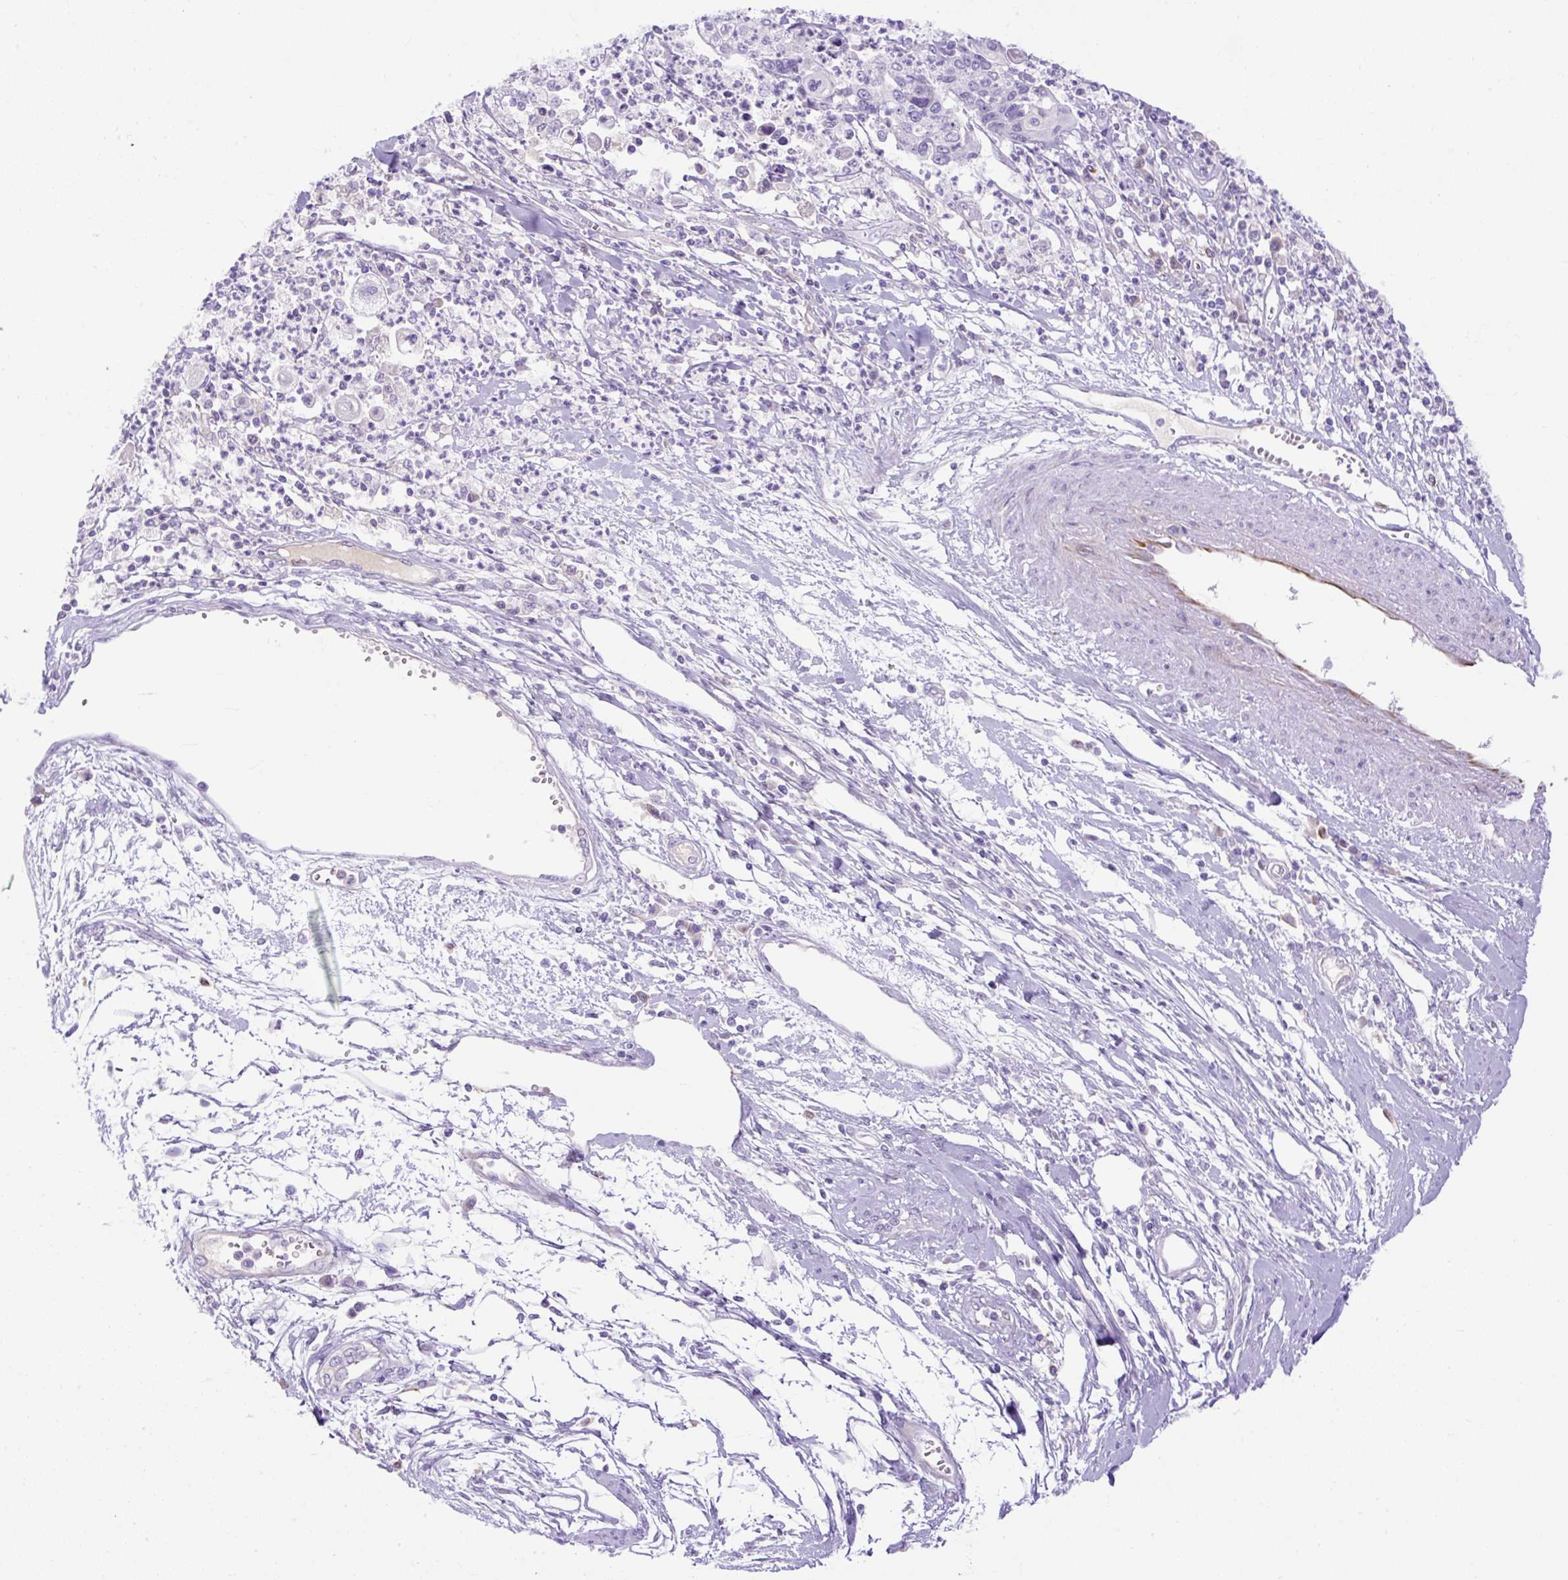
{"staining": {"intensity": "negative", "quantity": "none", "location": "none"}, "tissue": "cervical cancer", "cell_type": "Tumor cells", "image_type": "cancer", "snomed": [{"axis": "morphology", "description": "Squamous cell carcinoma, NOS"}, {"axis": "topography", "description": "Cervix"}], "caption": "There is no significant positivity in tumor cells of cervical cancer (squamous cell carcinoma).", "gene": "SPTBN5", "patient": {"sex": "female", "age": 40}}